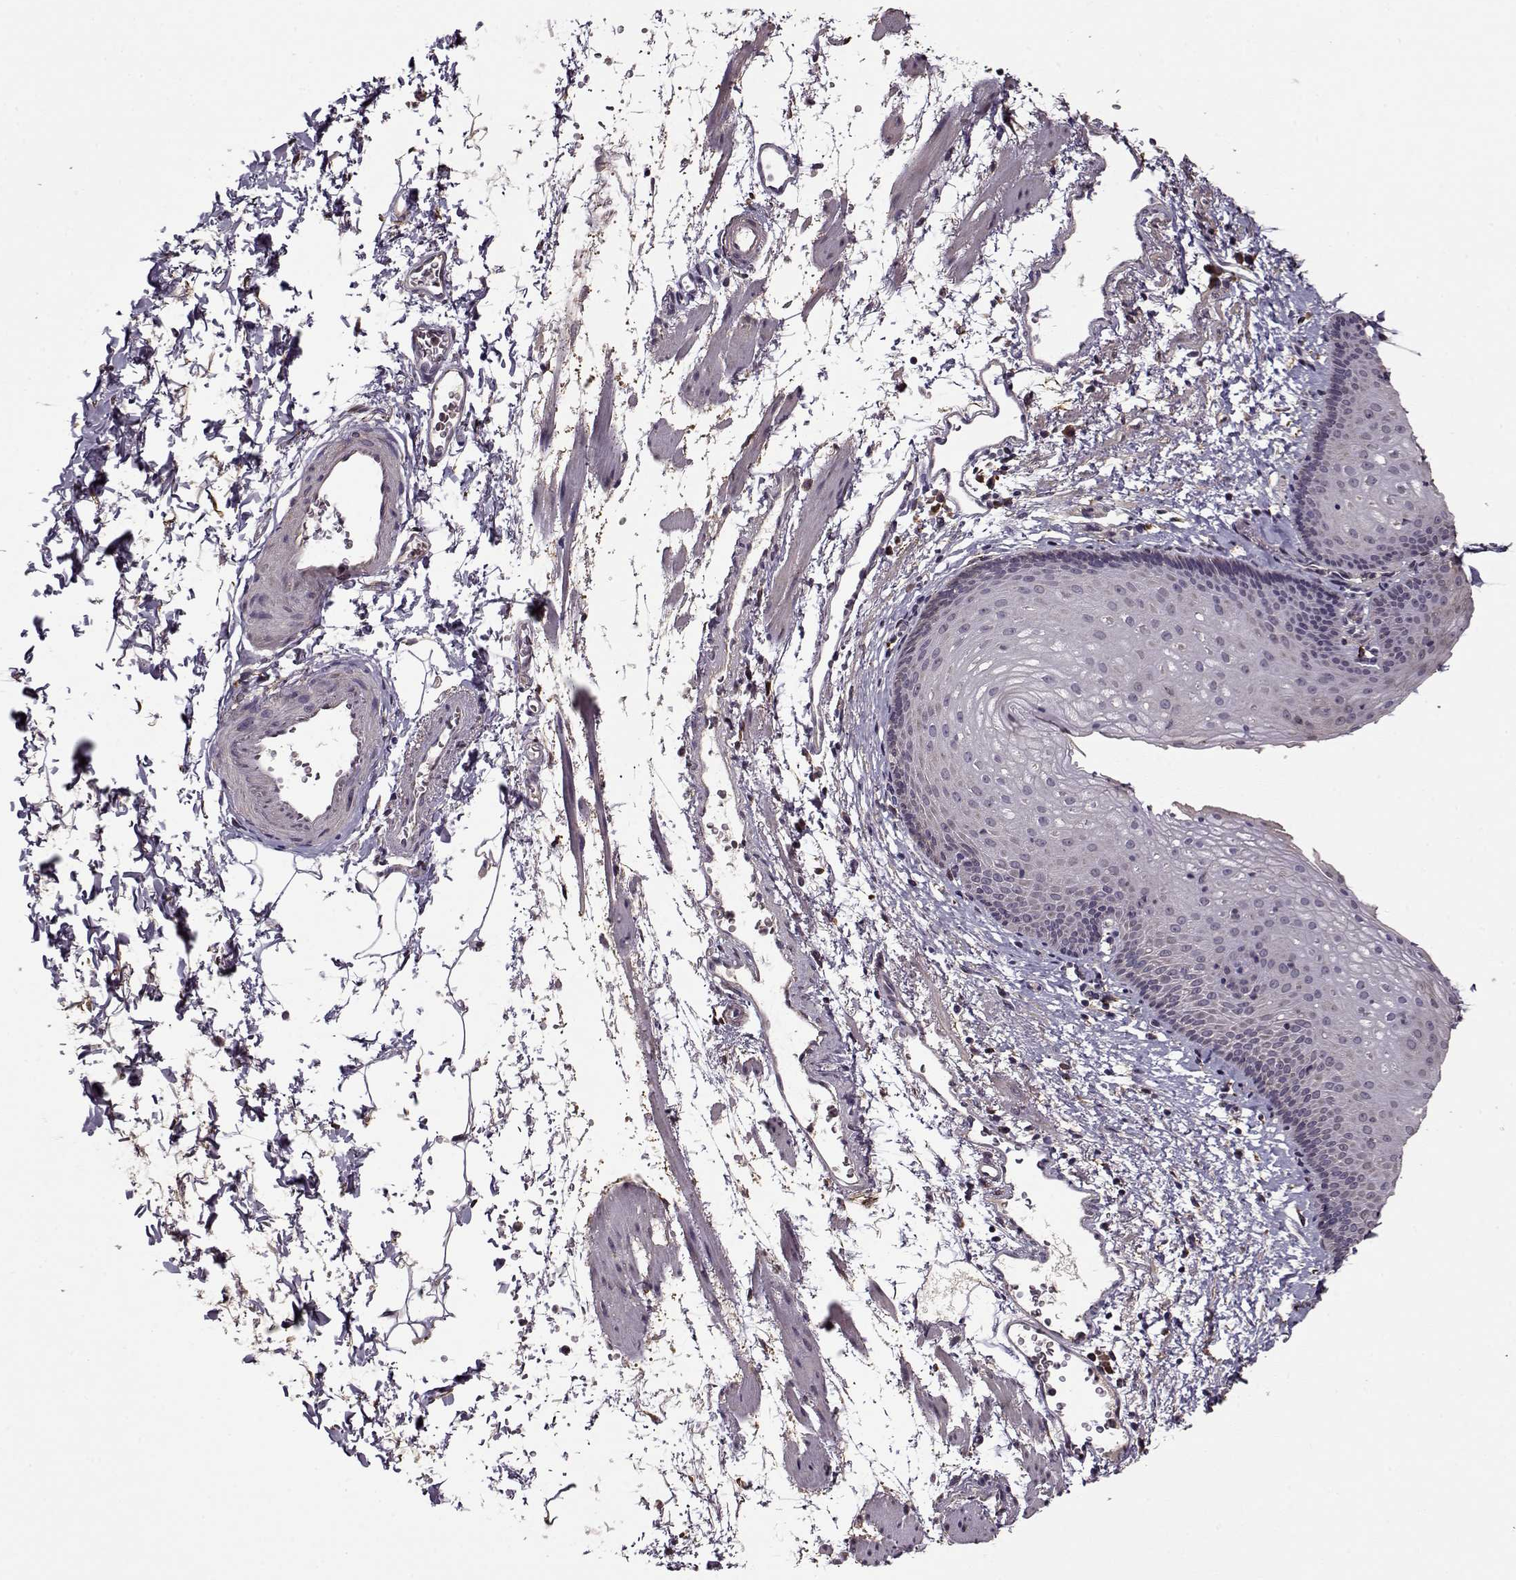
{"staining": {"intensity": "weak", "quantity": "25%-75%", "location": "cytoplasmic/membranous"}, "tissue": "esophagus", "cell_type": "Squamous epithelial cells", "image_type": "normal", "snomed": [{"axis": "morphology", "description": "Normal tissue, NOS"}, {"axis": "topography", "description": "Esophagus"}], "caption": "Human esophagus stained for a protein (brown) demonstrates weak cytoplasmic/membranous positive staining in approximately 25%-75% of squamous epithelial cells.", "gene": "IMMP1L", "patient": {"sex": "female", "age": 64}}